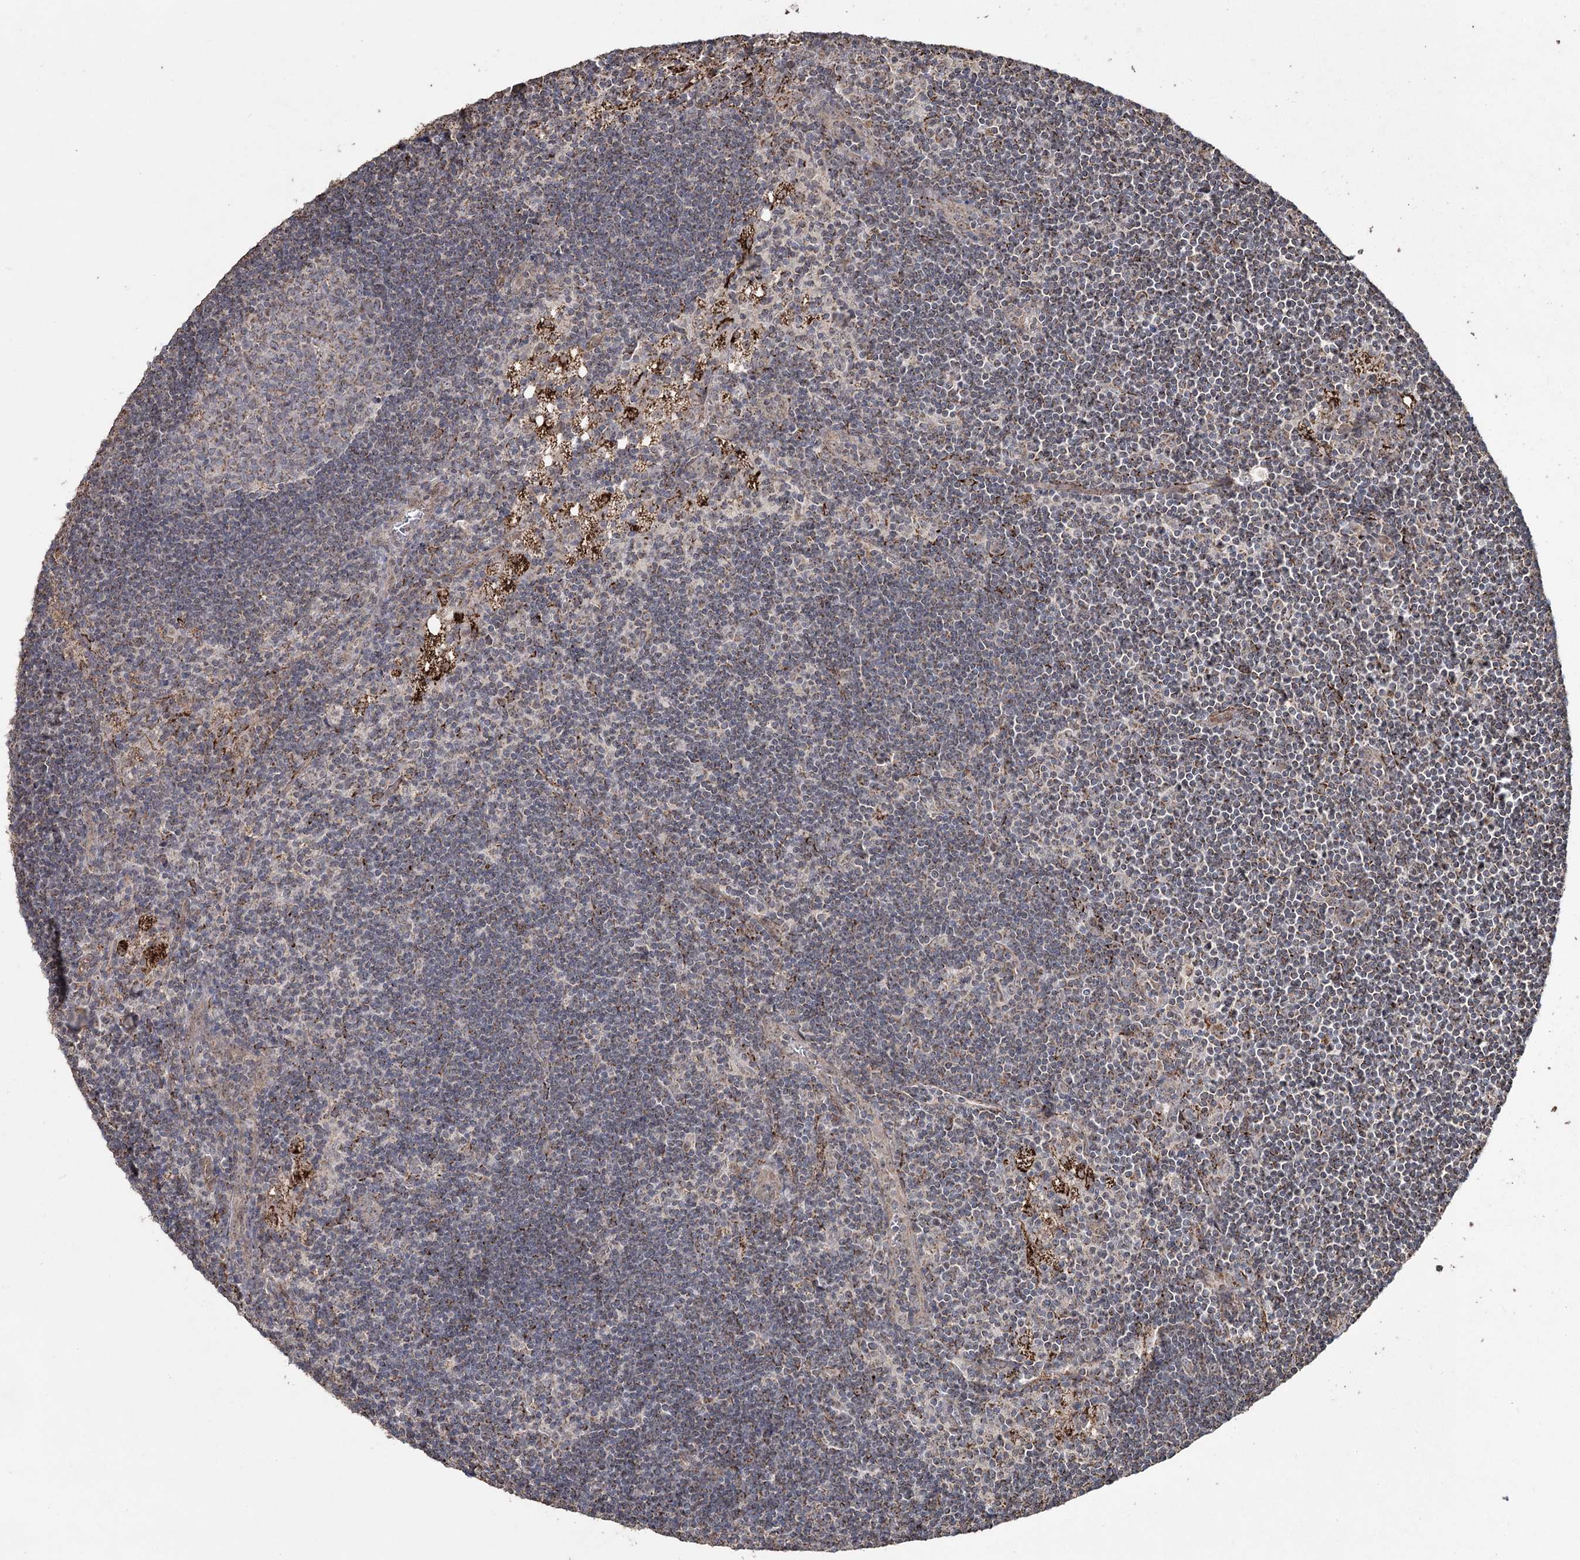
{"staining": {"intensity": "moderate", "quantity": "<25%", "location": "cytoplasmic/membranous"}, "tissue": "lymph node", "cell_type": "Germinal center cells", "image_type": "normal", "snomed": [{"axis": "morphology", "description": "Normal tissue, NOS"}, {"axis": "topography", "description": "Lymph node"}], "caption": "A high-resolution image shows immunohistochemistry (IHC) staining of normal lymph node, which shows moderate cytoplasmic/membranous positivity in approximately <25% of germinal center cells. Using DAB (3,3'-diaminobenzidine) (brown) and hematoxylin (blue) stains, captured at high magnification using brightfield microscopy.", "gene": "SLF2", "patient": {"sex": "male", "age": 24}}